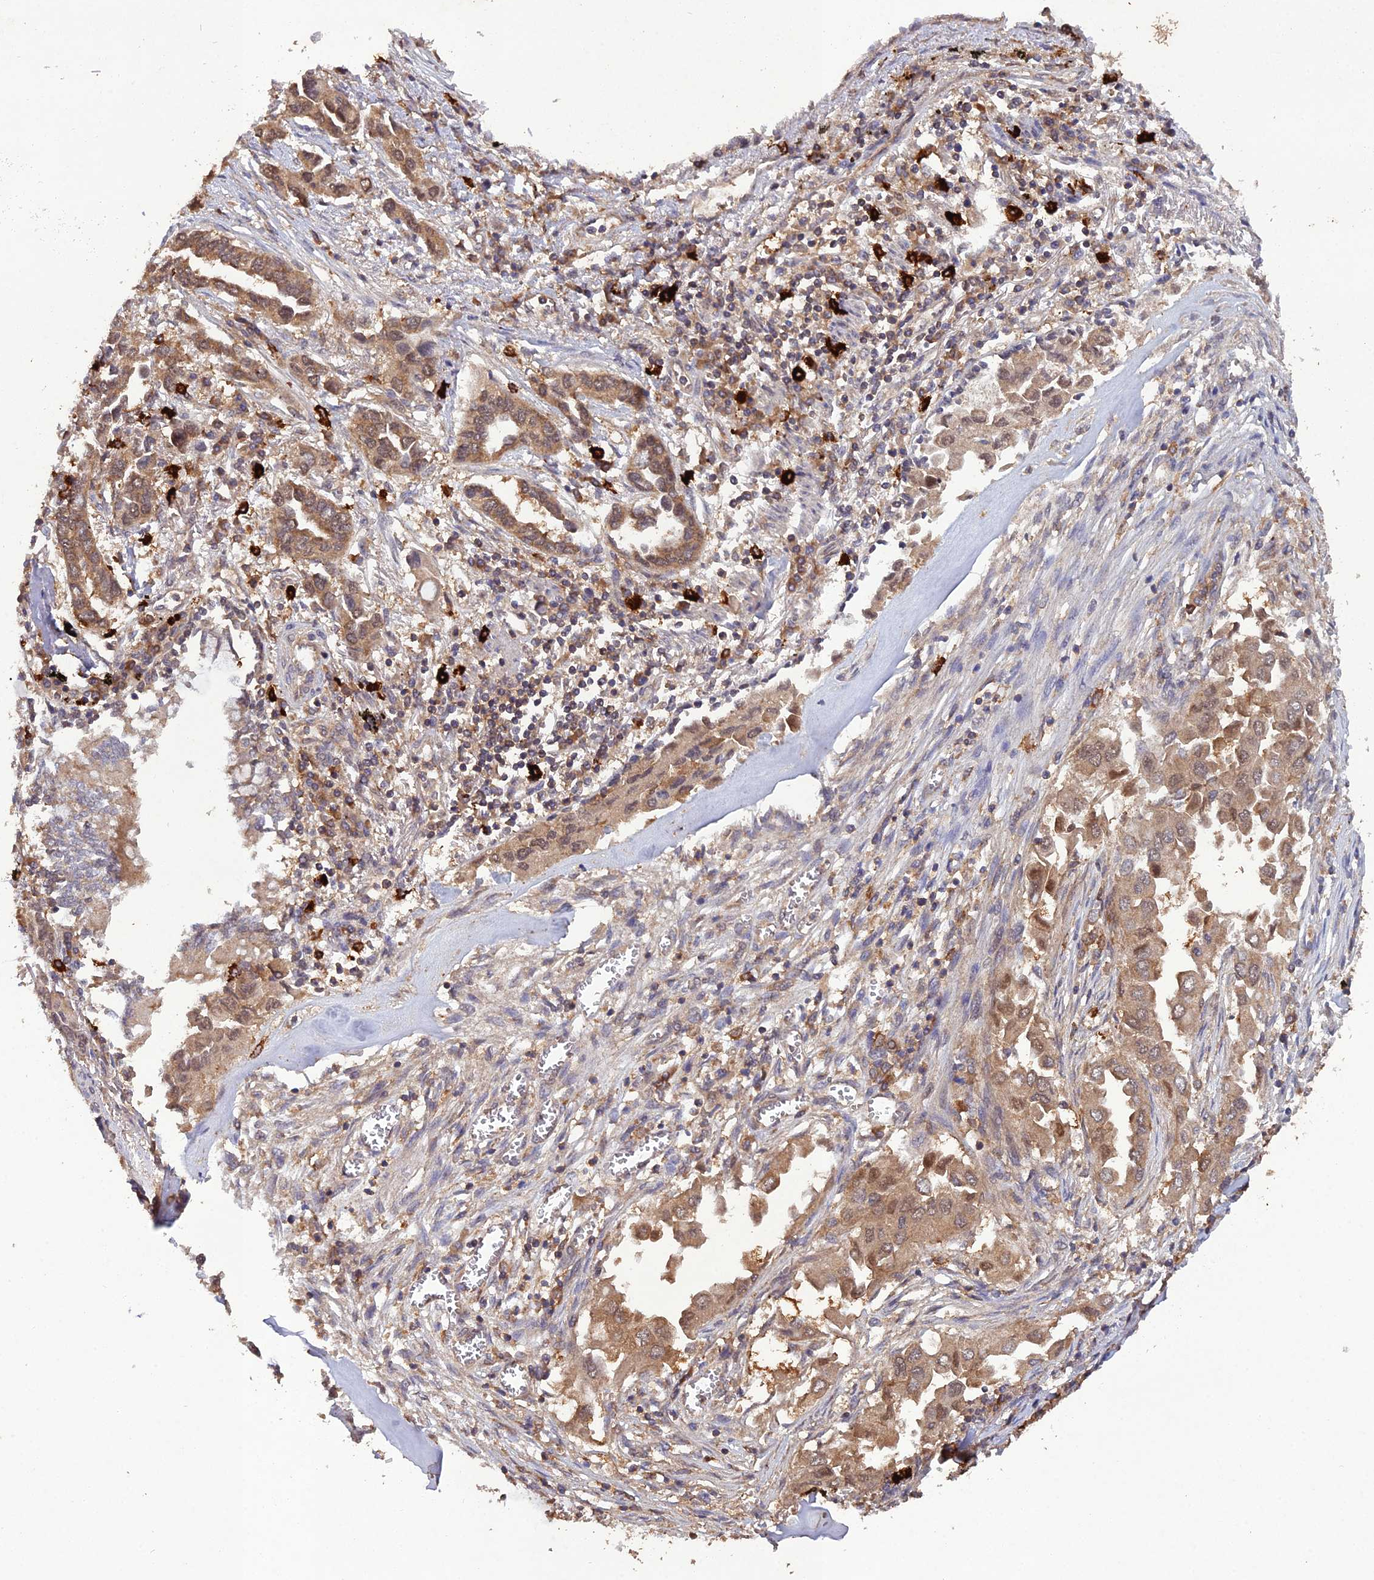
{"staining": {"intensity": "moderate", "quantity": ">75%", "location": "cytoplasmic/membranous"}, "tissue": "lung cancer", "cell_type": "Tumor cells", "image_type": "cancer", "snomed": [{"axis": "morphology", "description": "Adenocarcinoma, NOS"}, {"axis": "topography", "description": "Lung"}], "caption": "An image of human lung cancer stained for a protein demonstrates moderate cytoplasmic/membranous brown staining in tumor cells.", "gene": "TMEM258", "patient": {"sex": "female", "age": 76}}